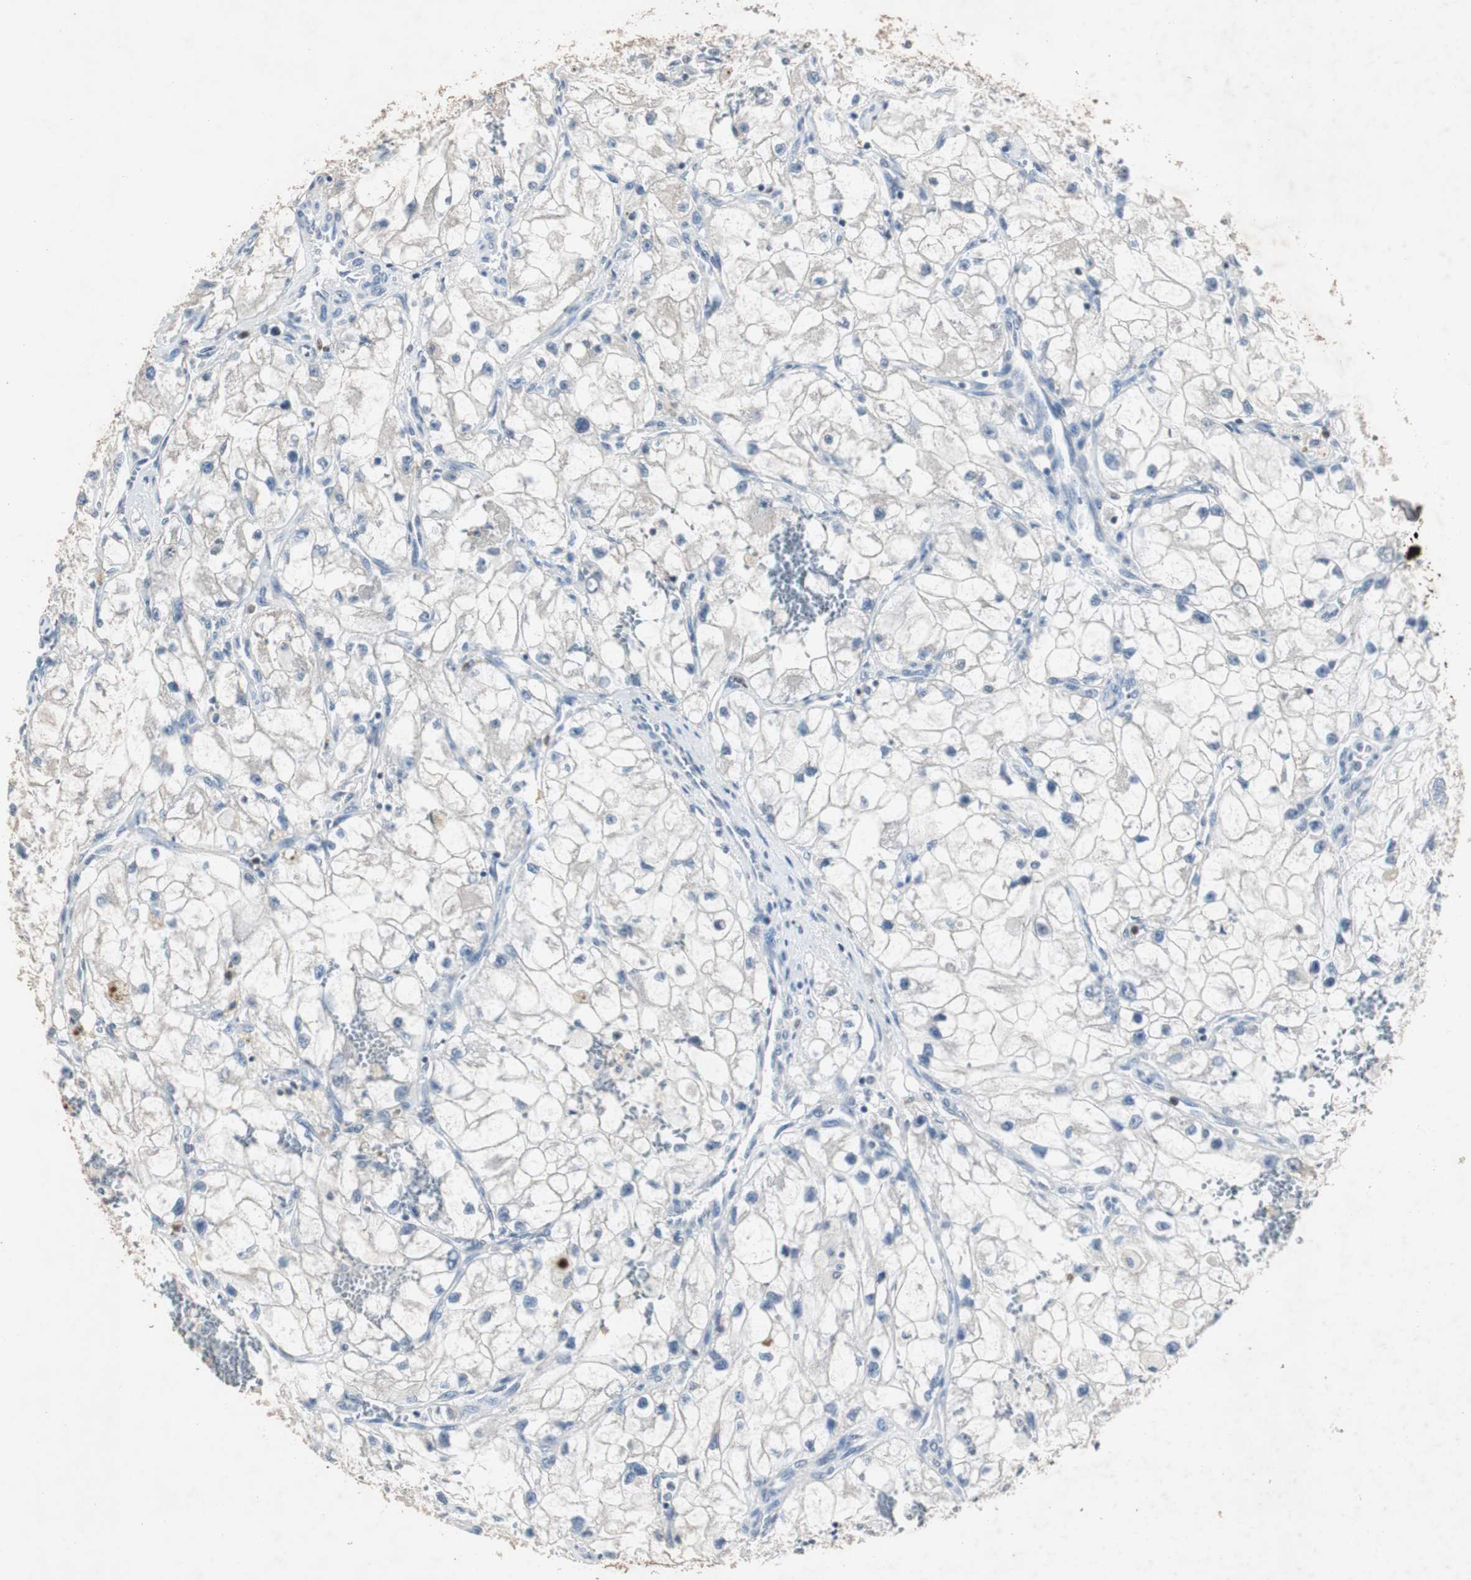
{"staining": {"intensity": "negative", "quantity": "none", "location": "none"}, "tissue": "renal cancer", "cell_type": "Tumor cells", "image_type": "cancer", "snomed": [{"axis": "morphology", "description": "Adenocarcinoma, NOS"}, {"axis": "topography", "description": "Kidney"}], "caption": "The IHC image has no significant positivity in tumor cells of renal adenocarcinoma tissue.", "gene": "ADNP2", "patient": {"sex": "female", "age": 70}}